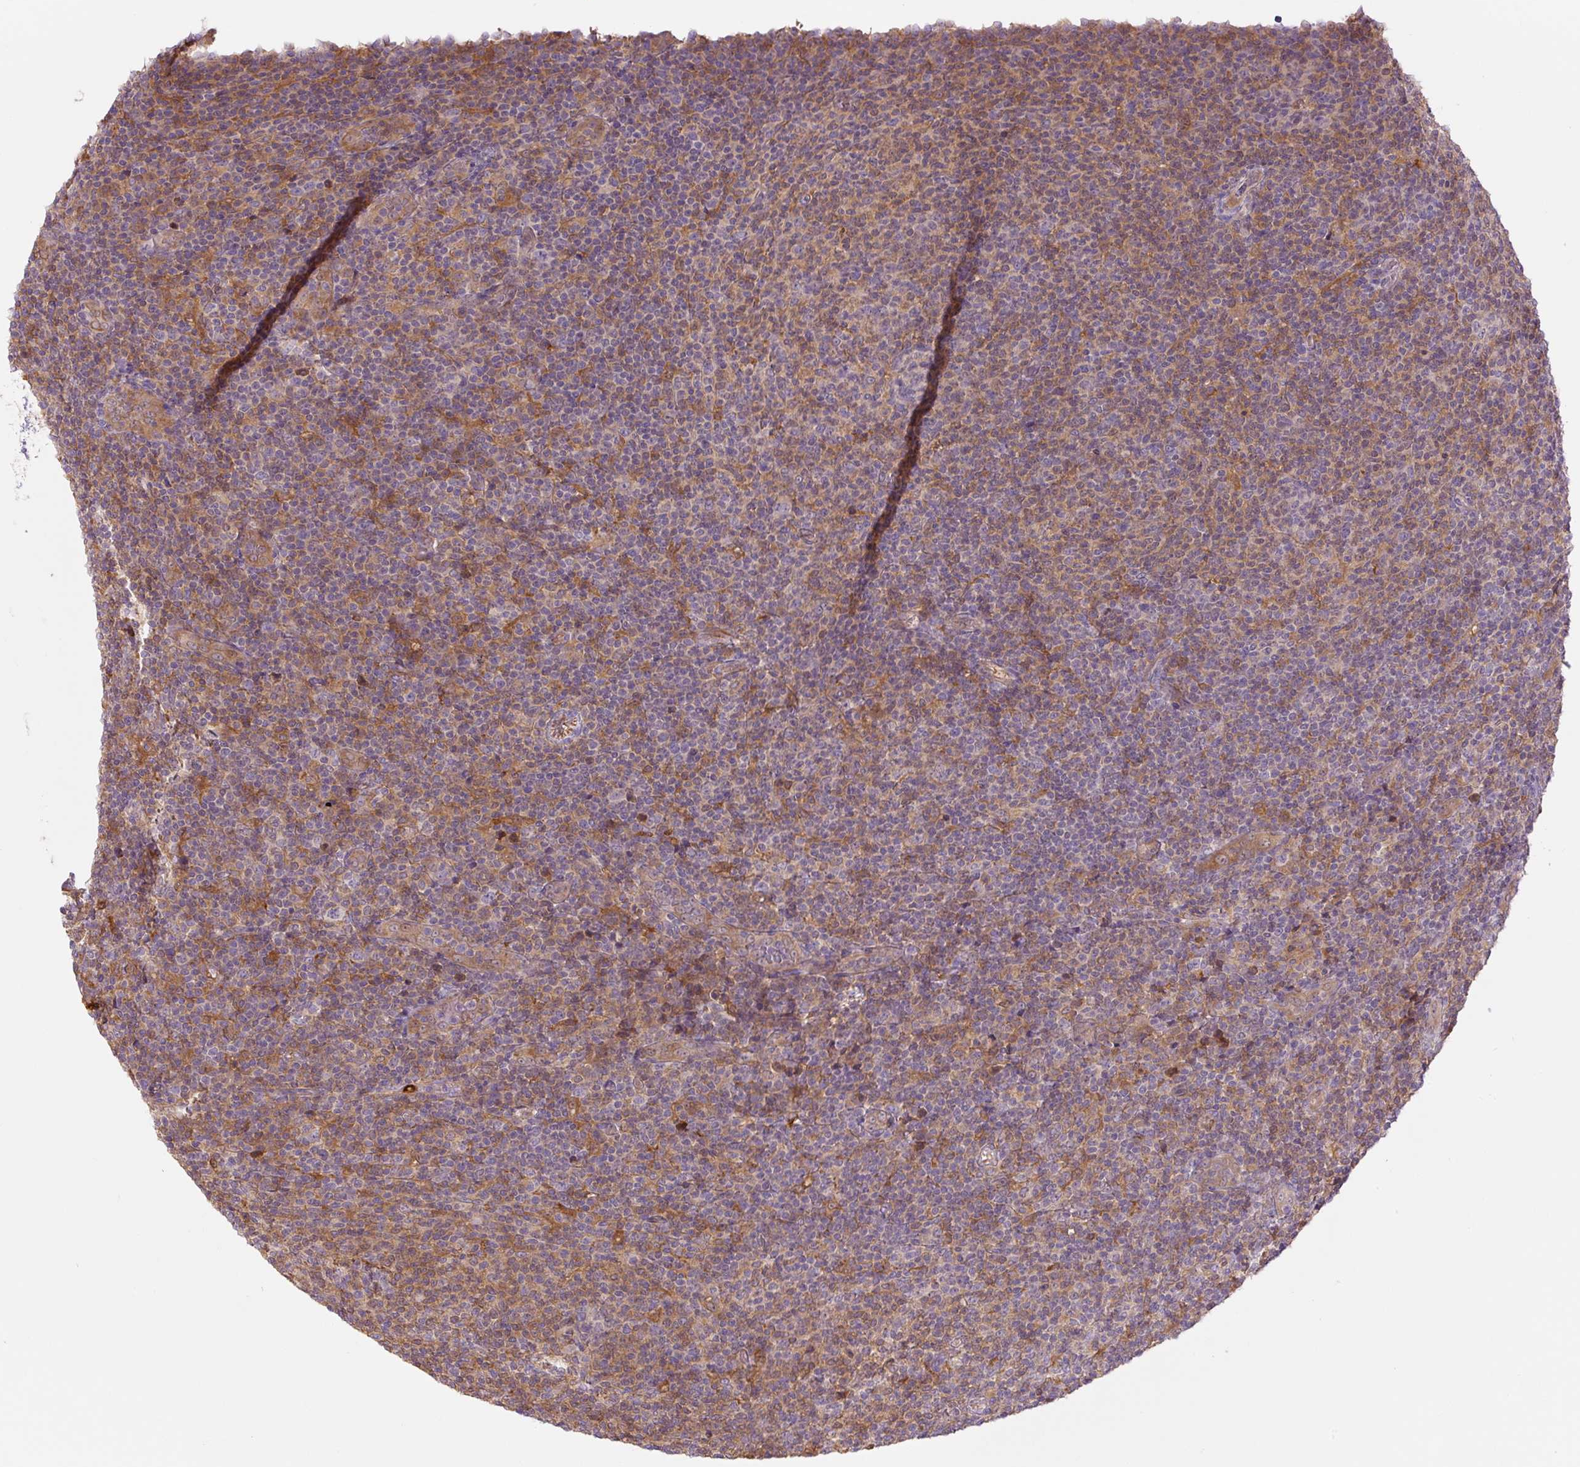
{"staining": {"intensity": "moderate", "quantity": "25%-75%", "location": "cytoplasmic/membranous"}, "tissue": "lymphoma", "cell_type": "Tumor cells", "image_type": "cancer", "snomed": [{"axis": "morphology", "description": "Malignant lymphoma, non-Hodgkin's type, Low grade"}, {"axis": "topography", "description": "Lymph node"}], "caption": "DAB (3,3'-diaminobenzidine) immunohistochemical staining of human malignant lymphoma, non-Hodgkin's type (low-grade) demonstrates moderate cytoplasmic/membranous protein expression in about 25%-75% of tumor cells.", "gene": "SPSB2", "patient": {"sex": "male", "age": 66}}